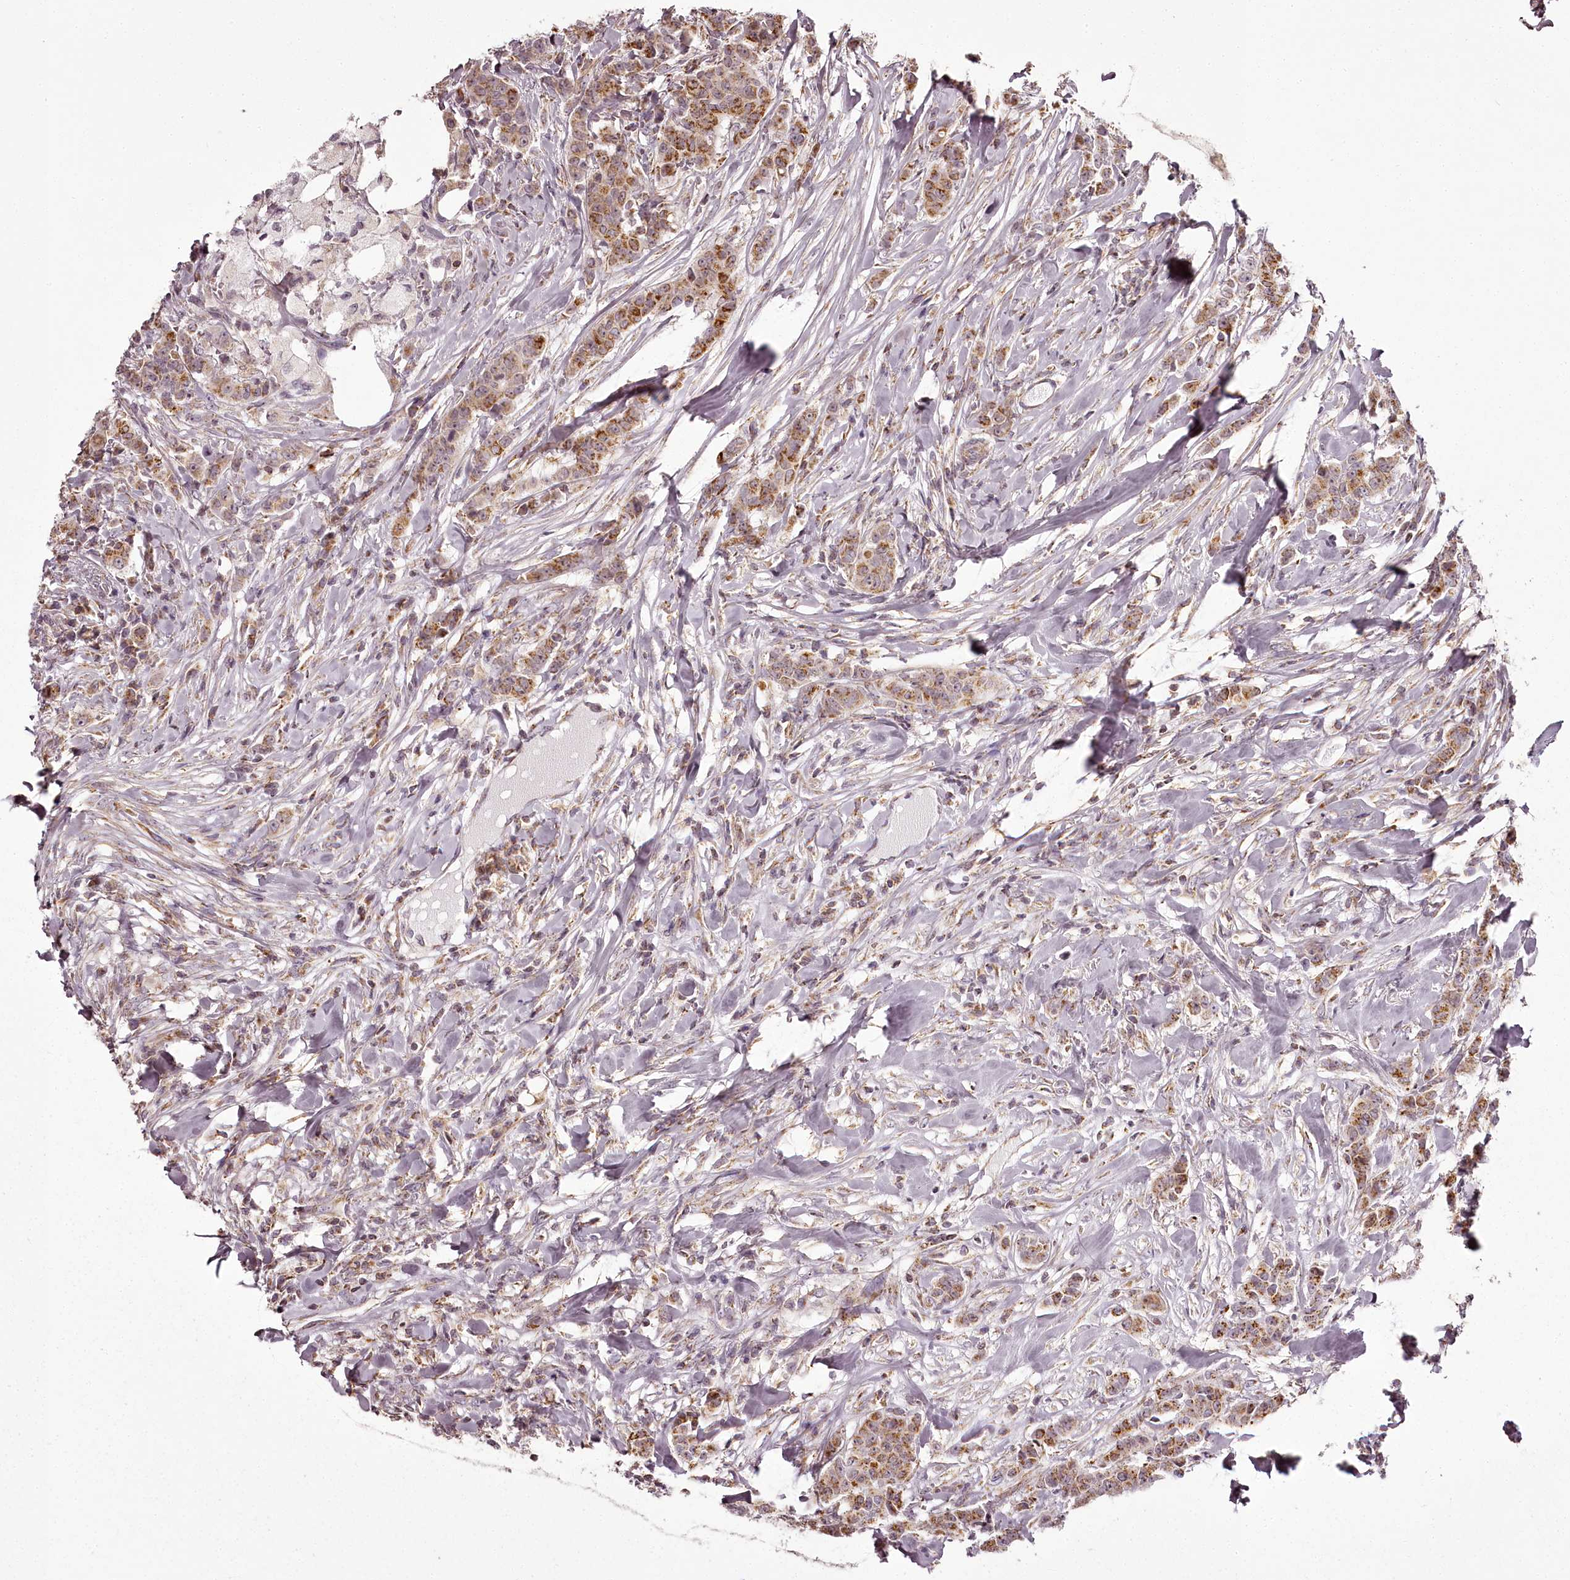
{"staining": {"intensity": "moderate", "quantity": ">75%", "location": "cytoplasmic/membranous"}, "tissue": "breast cancer", "cell_type": "Tumor cells", "image_type": "cancer", "snomed": [{"axis": "morphology", "description": "Duct carcinoma"}, {"axis": "topography", "description": "Breast"}], "caption": "Breast invasive ductal carcinoma stained with DAB (3,3'-diaminobenzidine) immunohistochemistry displays medium levels of moderate cytoplasmic/membranous staining in approximately >75% of tumor cells. The staining is performed using DAB (3,3'-diaminobenzidine) brown chromogen to label protein expression. The nuclei are counter-stained blue using hematoxylin.", "gene": "CHCHD2", "patient": {"sex": "female", "age": 40}}